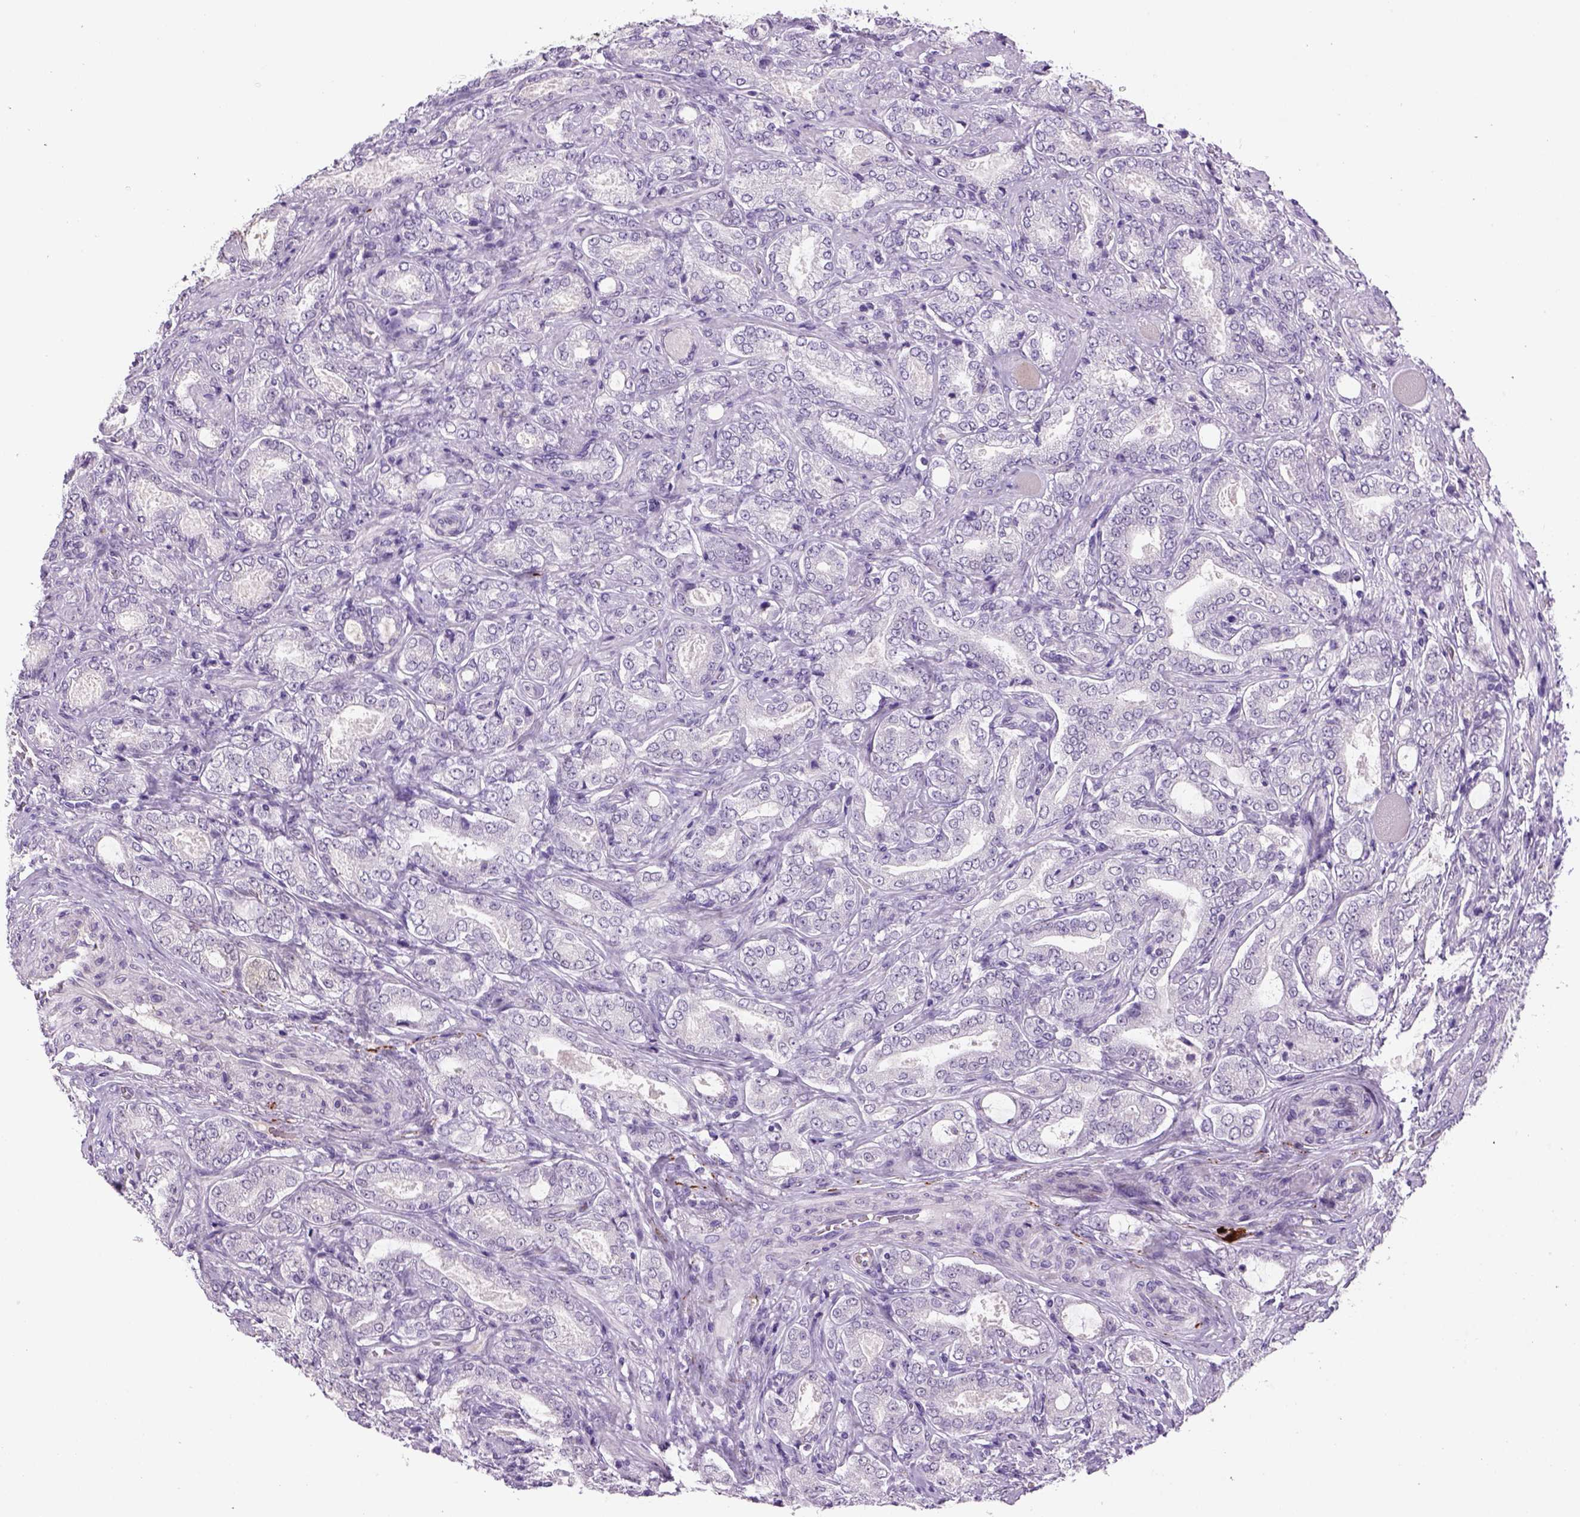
{"staining": {"intensity": "negative", "quantity": "none", "location": "none"}, "tissue": "prostate cancer", "cell_type": "Tumor cells", "image_type": "cancer", "snomed": [{"axis": "morphology", "description": "Adenocarcinoma, NOS"}, {"axis": "topography", "description": "Prostate"}], "caption": "DAB immunohistochemical staining of prostate cancer (adenocarcinoma) displays no significant expression in tumor cells.", "gene": "DBH", "patient": {"sex": "male", "age": 64}}